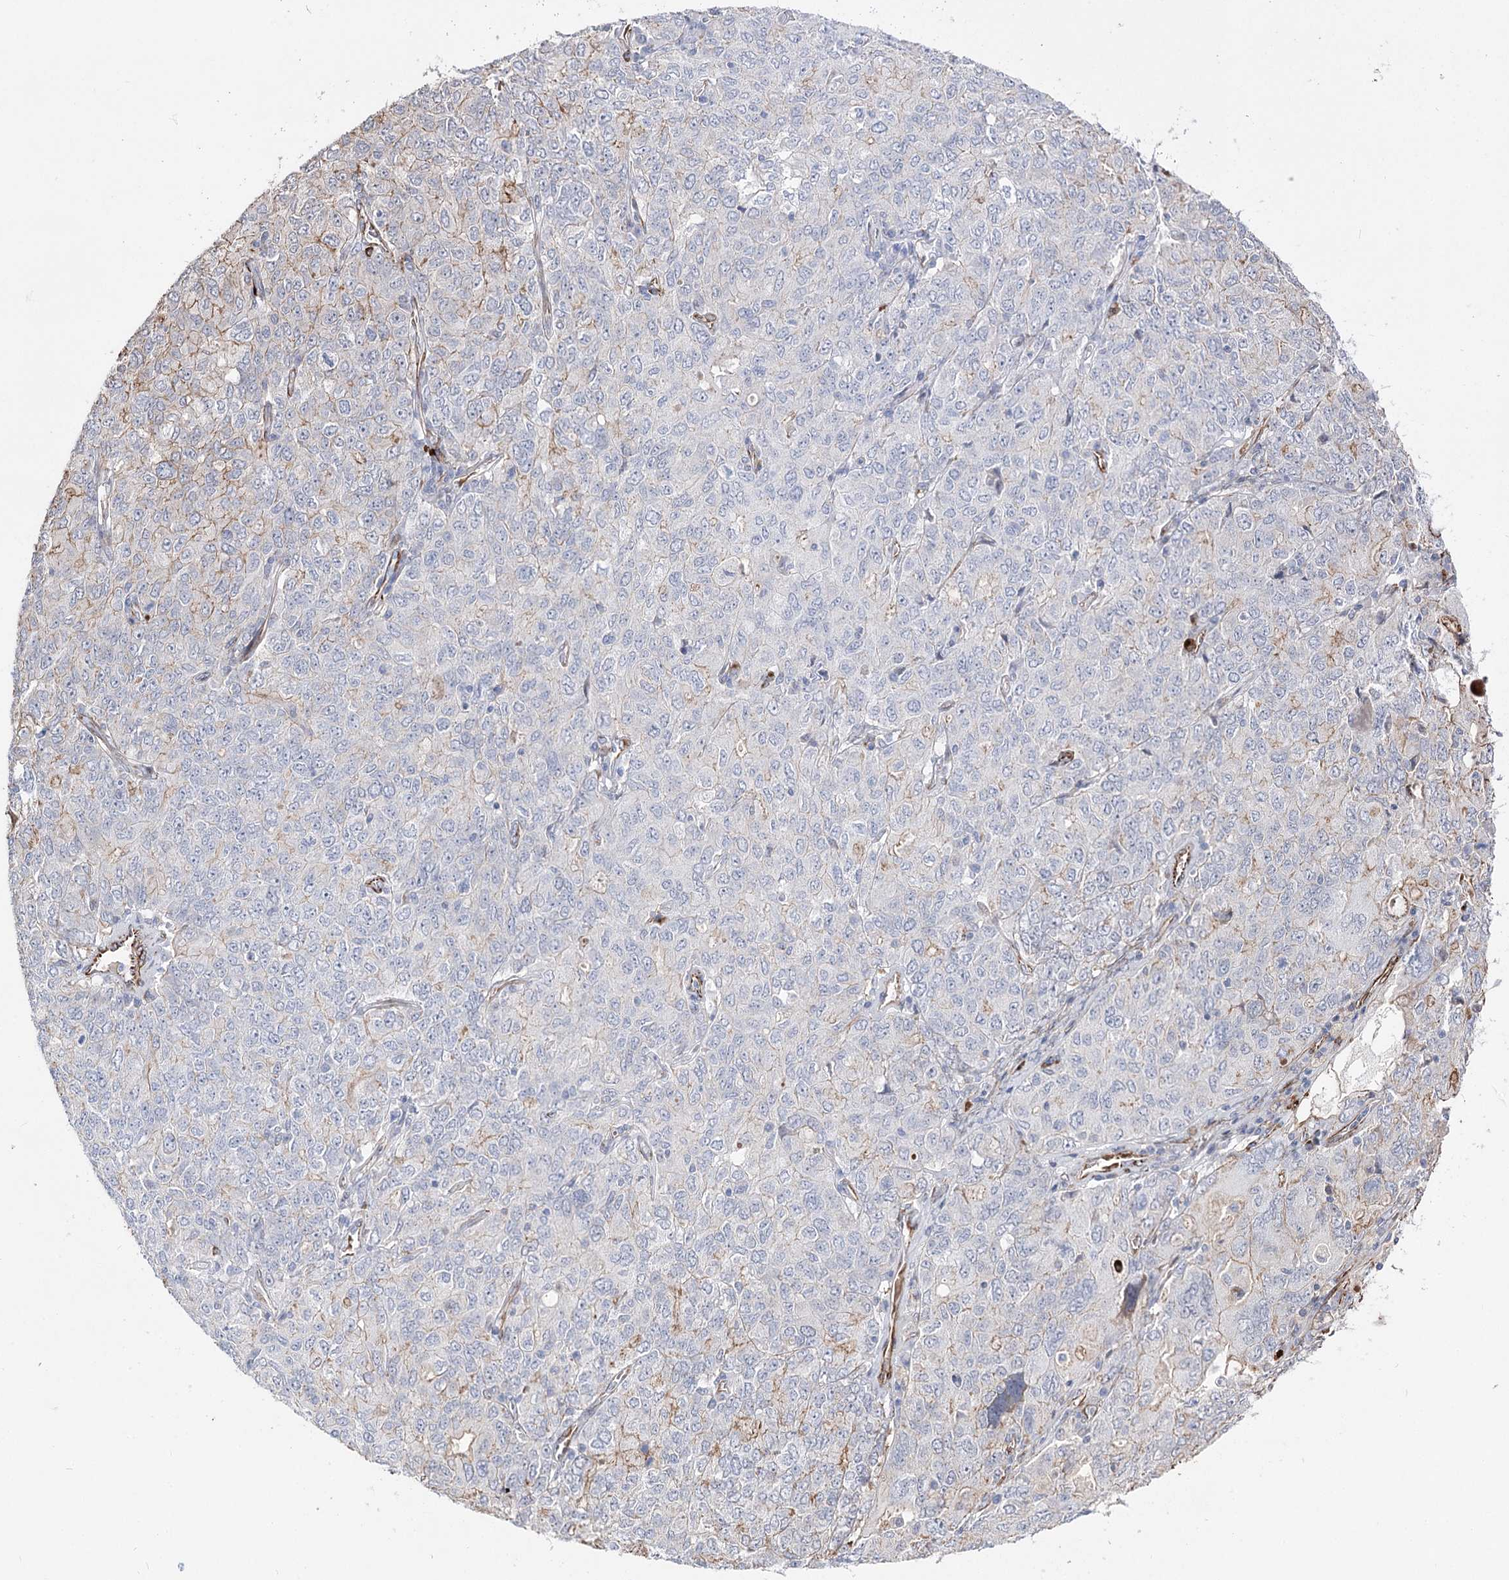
{"staining": {"intensity": "moderate", "quantity": "<25%", "location": "cytoplasmic/membranous"}, "tissue": "ovarian cancer", "cell_type": "Tumor cells", "image_type": "cancer", "snomed": [{"axis": "morphology", "description": "Carcinoma, endometroid"}, {"axis": "topography", "description": "Ovary"}], "caption": "Immunohistochemical staining of ovarian cancer (endometroid carcinoma) reveals low levels of moderate cytoplasmic/membranous protein expression in approximately <25% of tumor cells. (brown staining indicates protein expression, while blue staining denotes nuclei).", "gene": "ARHGAP20", "patient": {"sex": "female", "age": 62}}